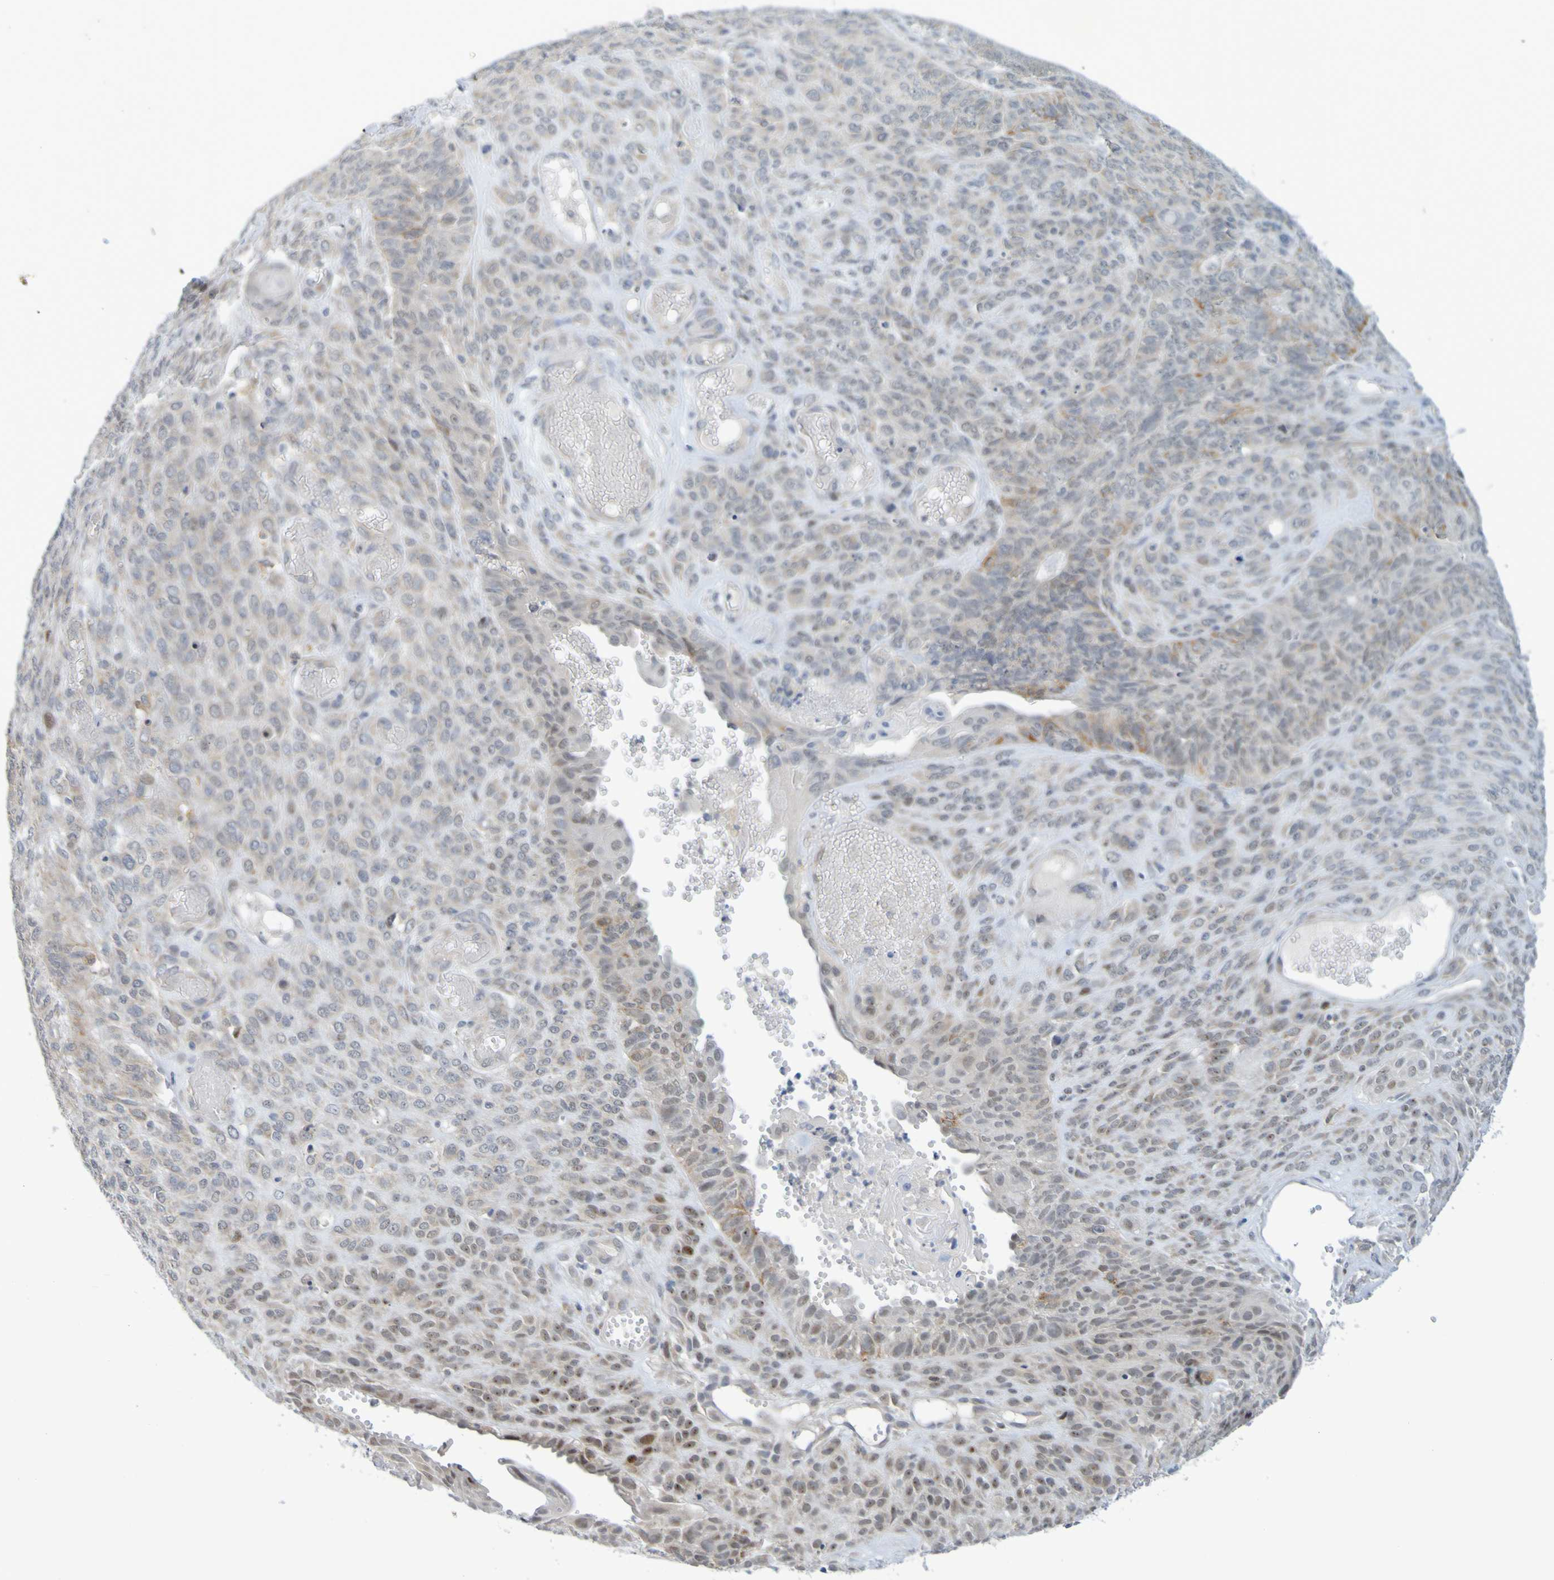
{"staining": {"intensity": "weak", "quantity": "25%-75%", "location": "cytoplasmic/membranous"}, "tissue": "endometrial cancer", "cell_type": "Tumor cells", "image_type": "cancer", "snomed": [{"axis": "morphology", "description": "Adenocarcinoma, NOS"}, {"axis": "topography", "description": "Endometrium"}], "caption": "Tumor cells demonstrate low levels of weak cytoplasmic/membranous staining in approximately 25%-75% of cells in human adenocarcinoma (endometrial).", "gene": "LILRB5", "patient": {"sex": "female", "age": 32}}